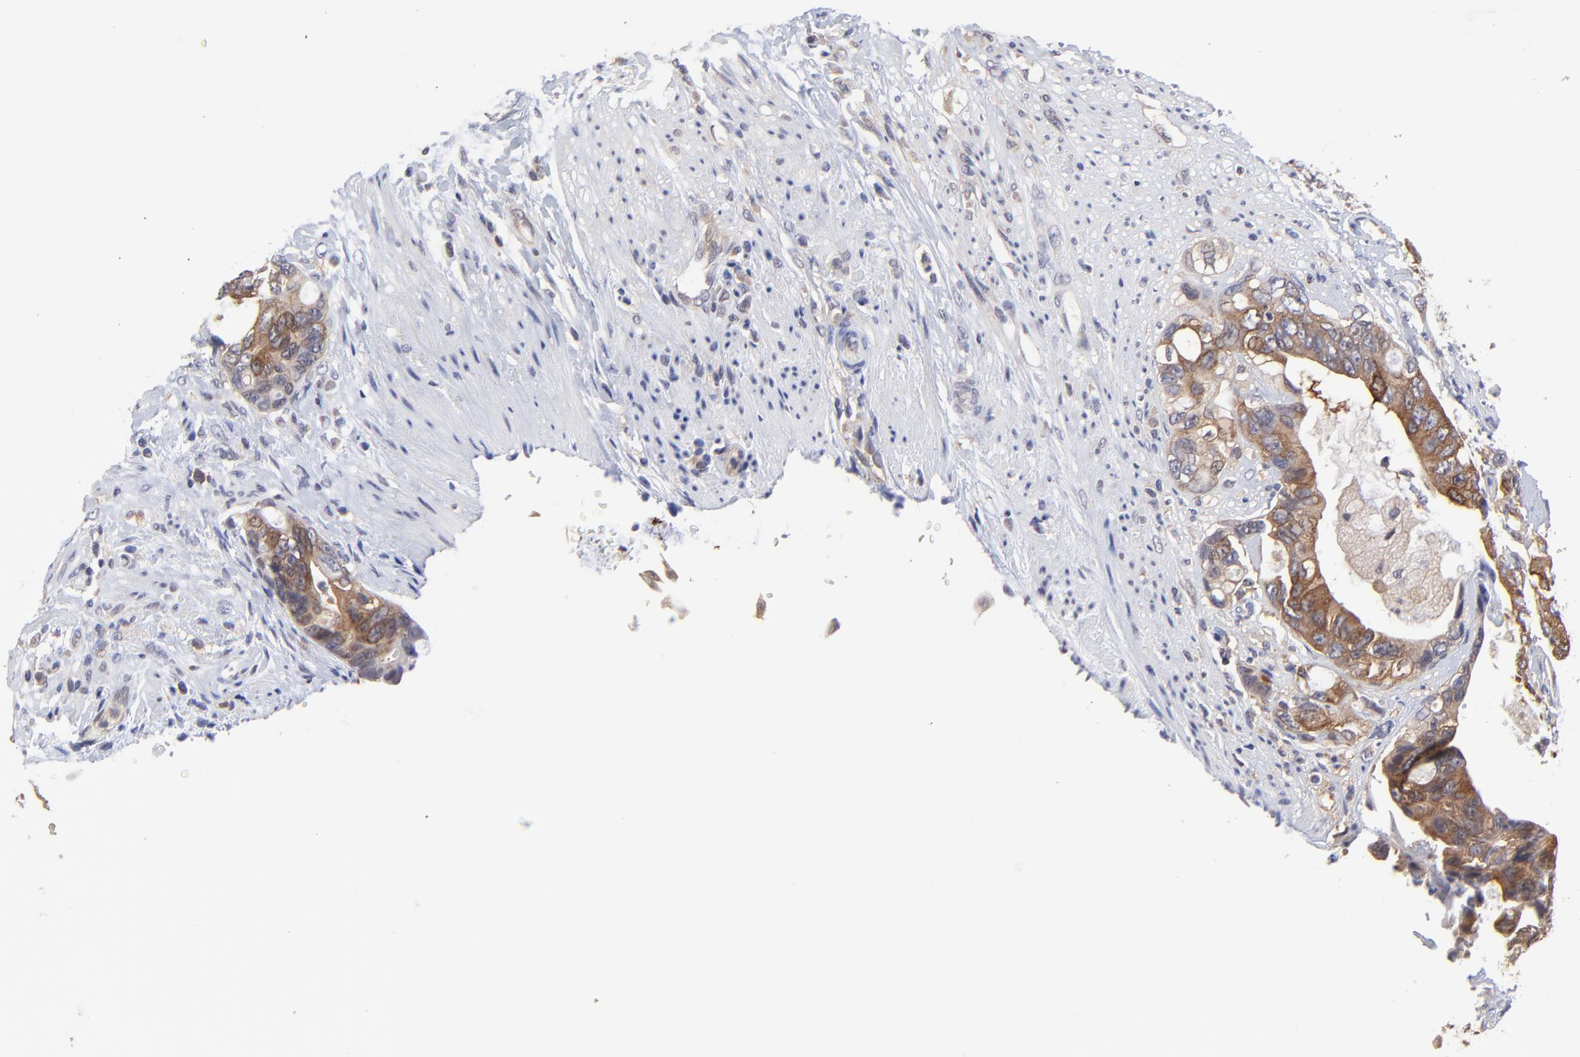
{"staining": {"intensity": "moderate", "quantity": ">75%", "location": "cytoplasmic/membranous"}, "tissue": "colorectal cancer", "cell_type": "Tumor cells", "image_type": "cancer", "snomed": [{"axis": "morphology", "description": "Adenocarcinoma, NOS"}, {"axis": "topography", "description": "Rectum"}], "caption": "Adenocarcinoma (colorectal) was stained to show a protein in brown. There is medium levels of moderate cytoplasmic/membranous positivity in about >75% of tumor cells.", "gene": "GART", "patient": {"sex": "female", "age": 57}}